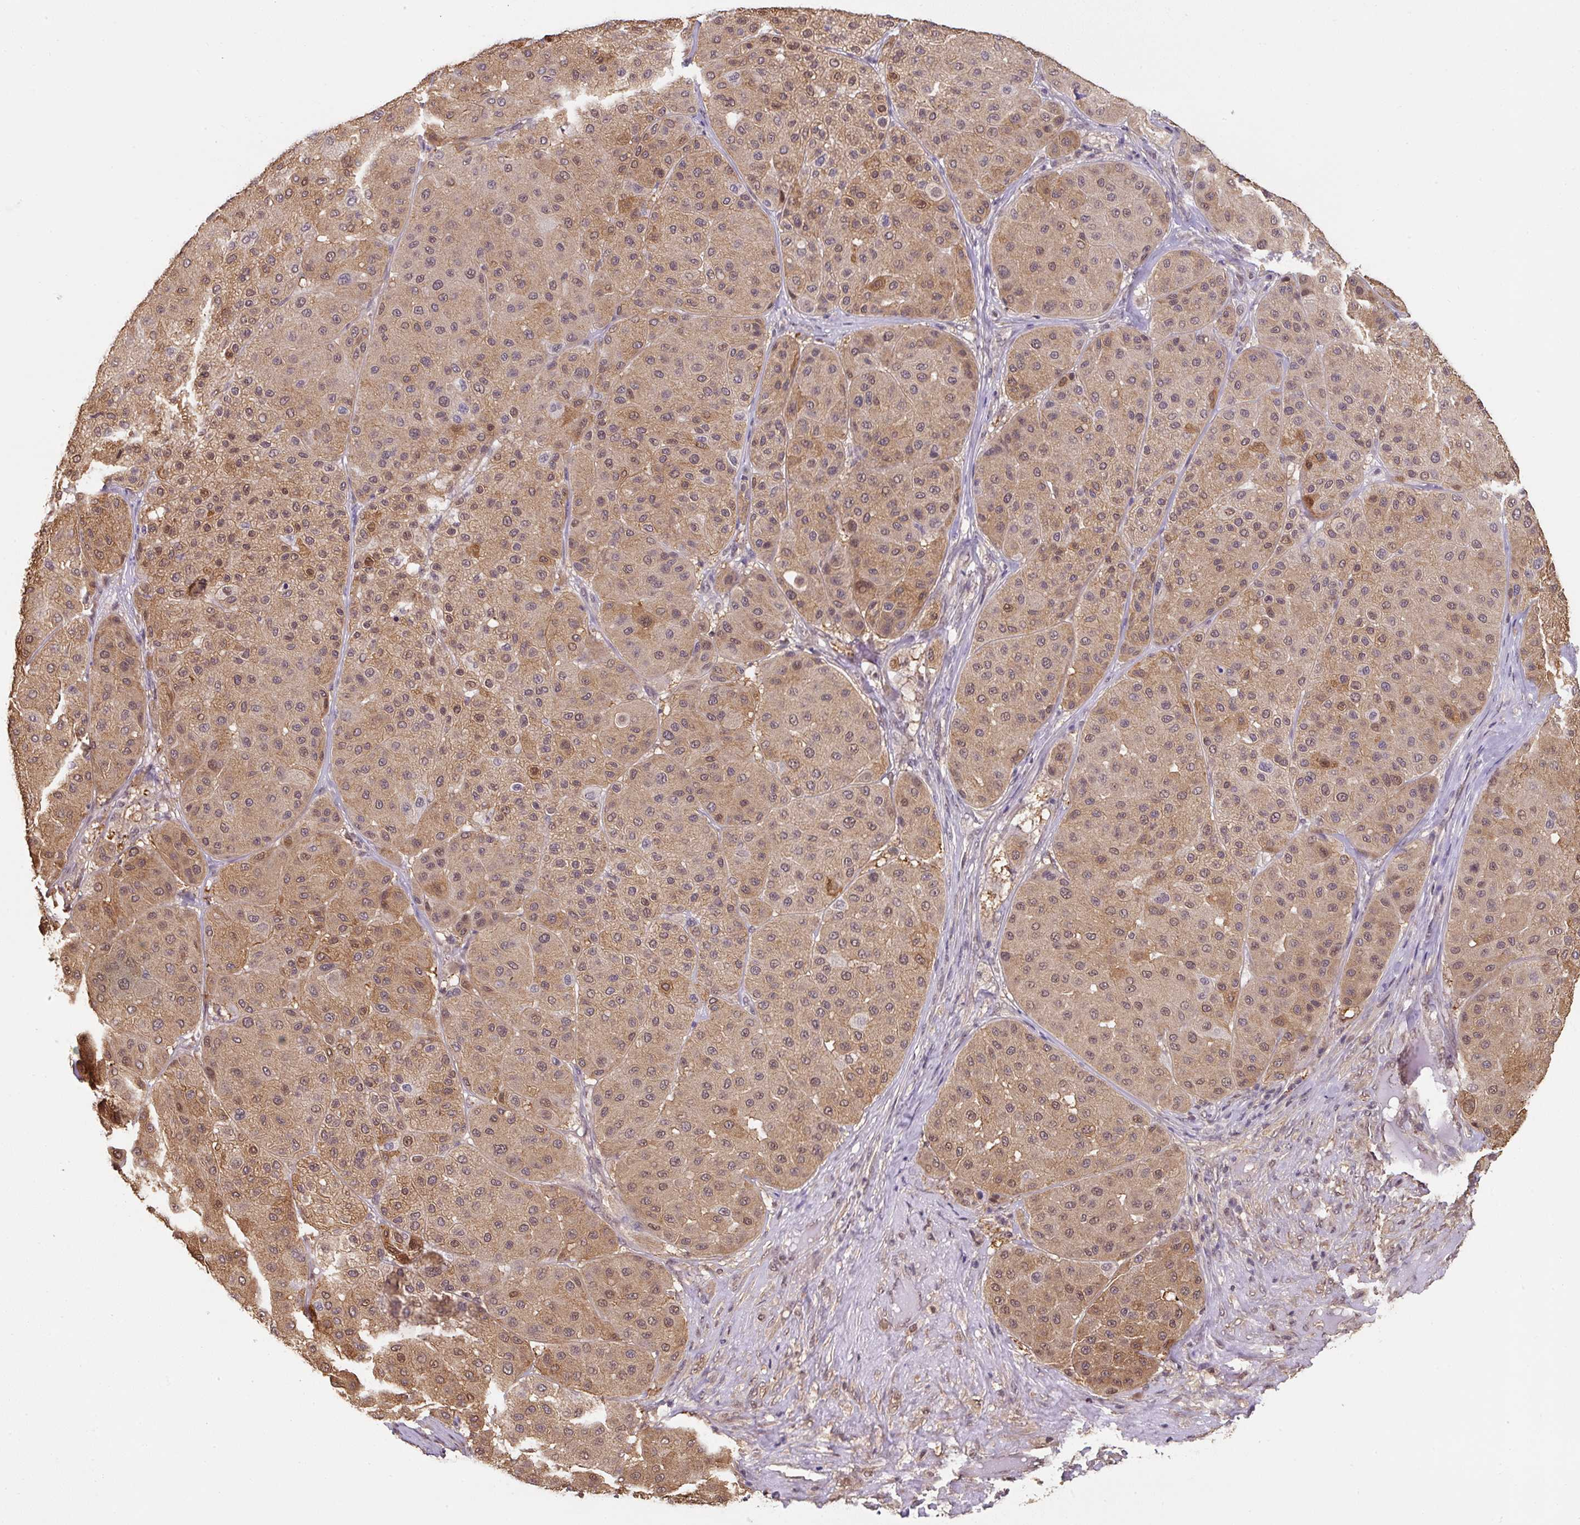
{"staining": {"intensity": "moderate", "quantity": ">75%", "location": "cytoplasmic/membranous,nuclear"}, "tissue": "melanoma", "cell_type": "Tumor cells", "image_type": "cancer", "snomed": [{"axis": "morphology", "description": "Malignant melanoma, Metastatic site"}, {"axis": "topography", "description": "Smooth muscle"}], "caption": "The histopathology image exhibits immunohistochemical staining of malignant melanoma (metastatic site). There is moderate cytoplasmic/membranous and nuclear positivity is identified in approximately >75% of tumor cells.", "gene": "ST13", "patient": {"sex": "male", "age": 41}}